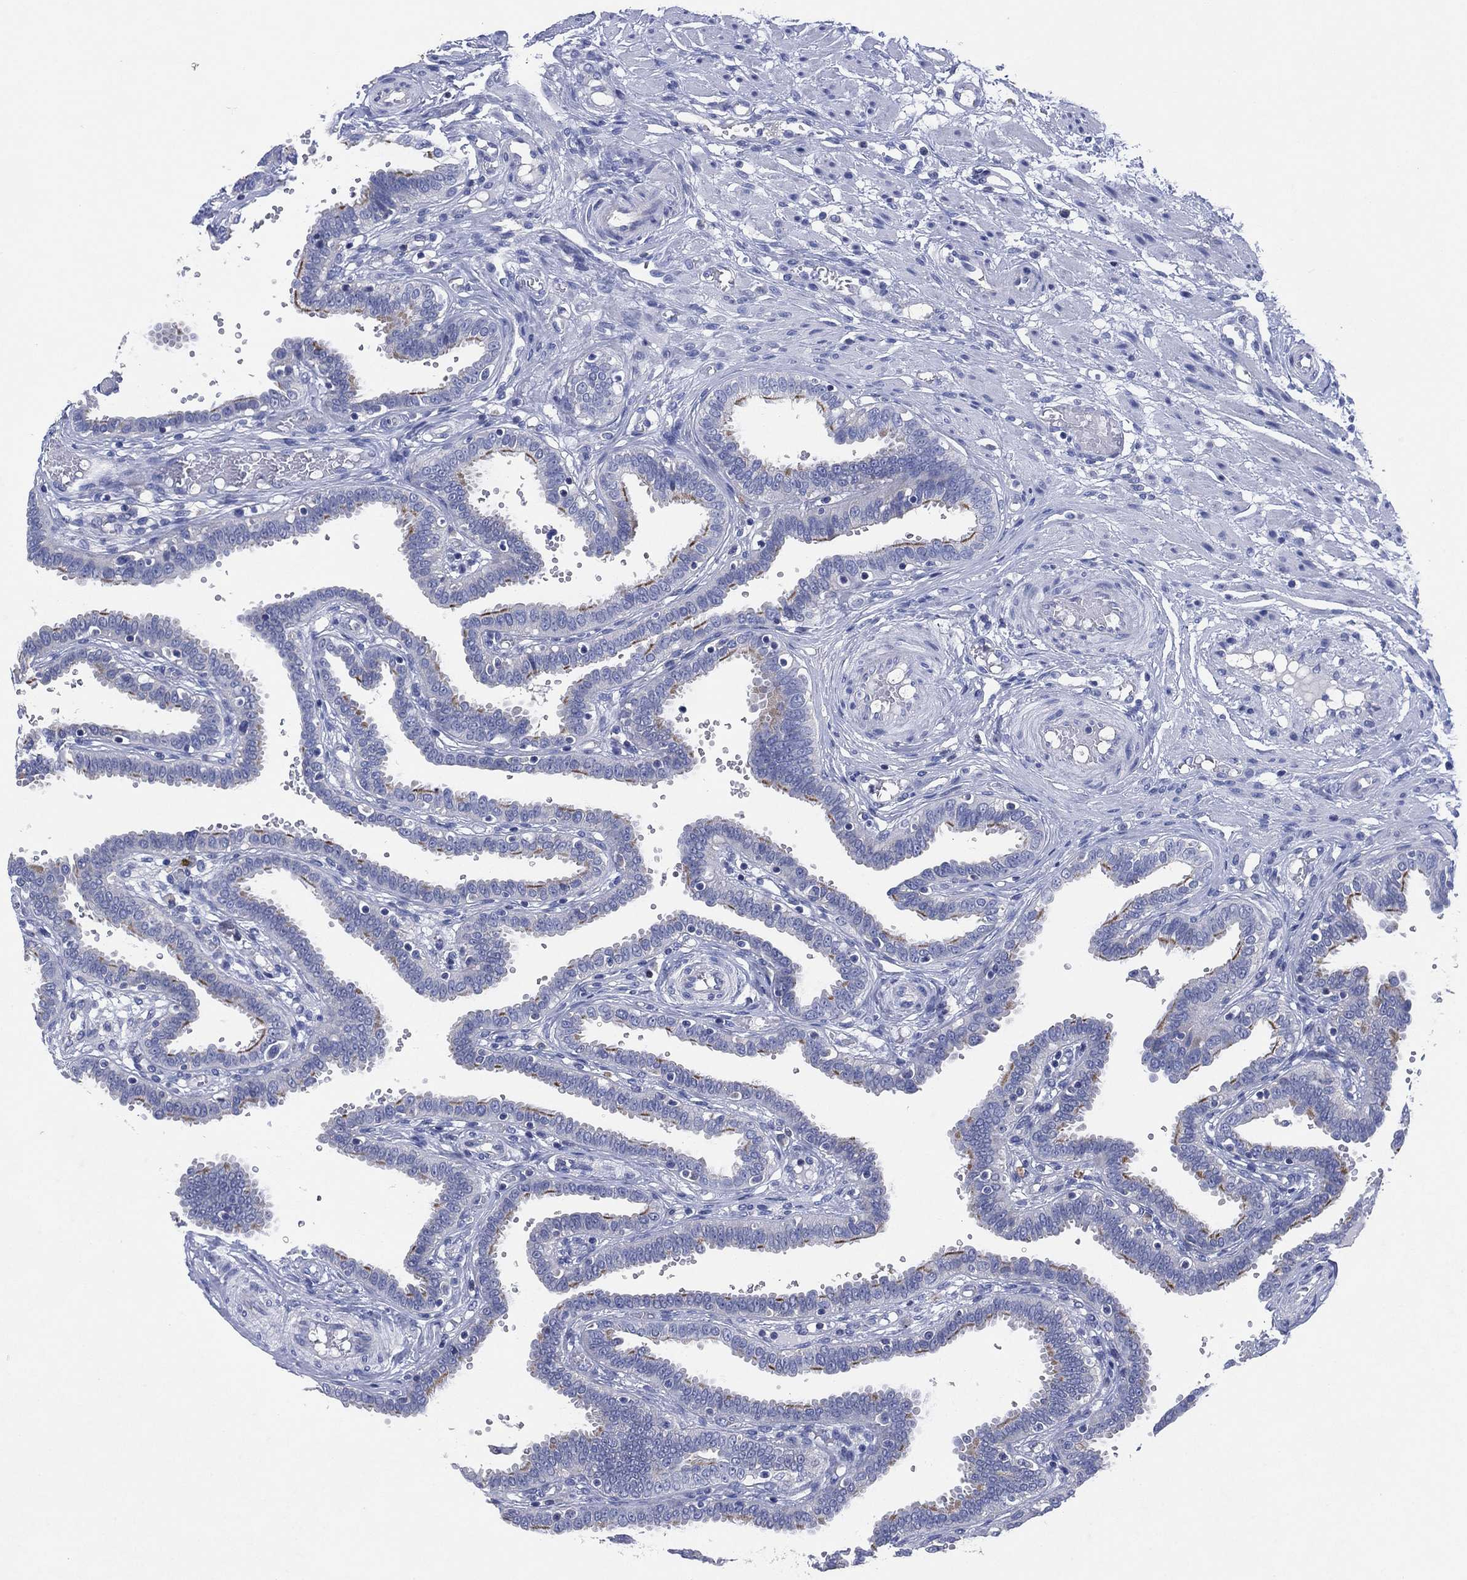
{"staining": {"intensity": "moderate", "quantity": "<25%", "location": "cytoplasmic/membranous"}, "tissue": "fallopian tube", "cell_type": "Glandular cells", "image_type": "normal", "snomed": [{"axis": "morphology", "description": "Normal tissue, NOS"}, {"axis": "topography", "description": "Fallopian tube"}], "caption": "Immunohistochemical staining of normal fallopian tube exhibits moderate cytoplasmic/membranous protein expression in approximately <25% of glandular cells.", "gene": "CHRNA3", "patient": {"sex": "female", "age": 37}}